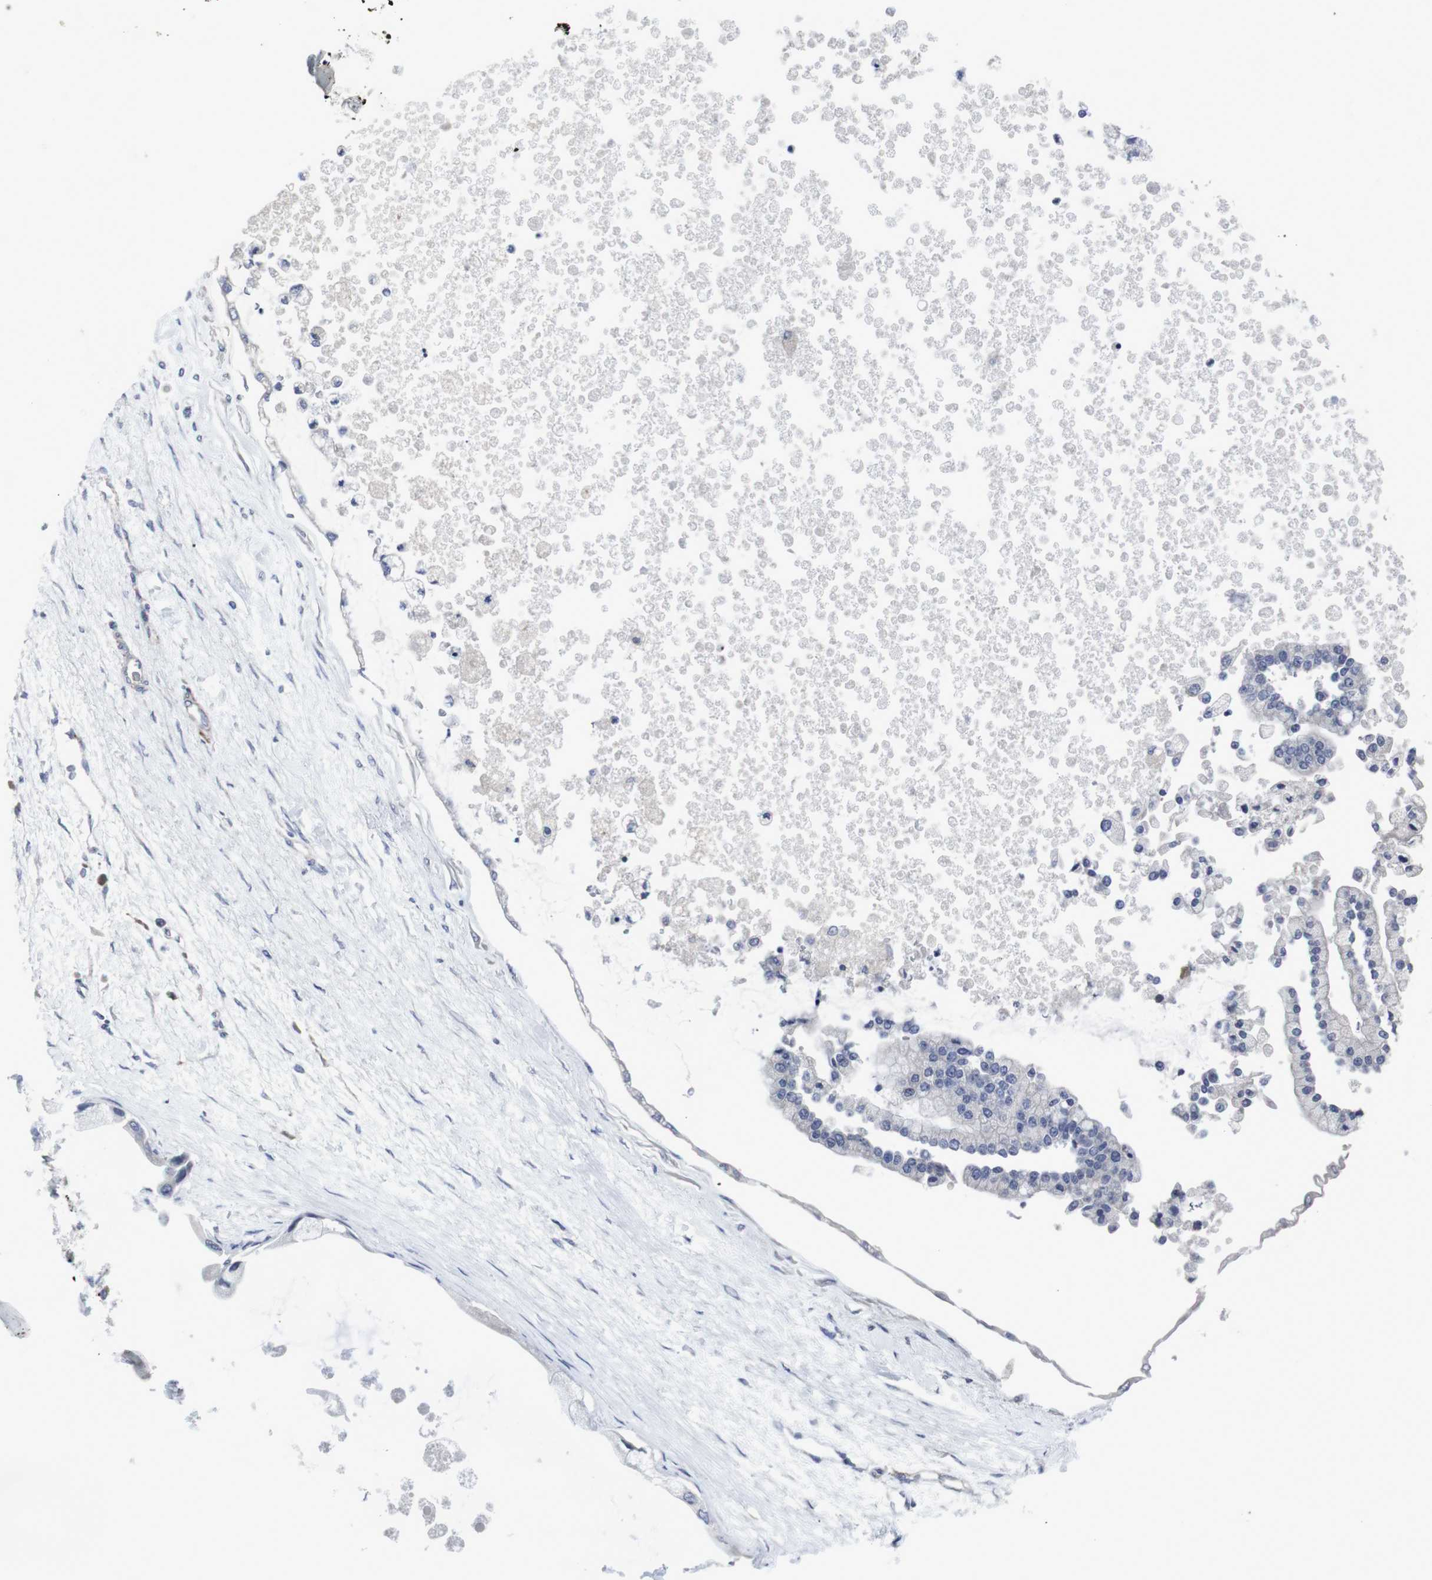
{"staining": {"intensity": "negative", "quantity": "none", "location": "none"}, "tissue": "liver cancer", "cell_type": "Tumor cells", "image_type": "cancer", "snomed": [{"axis": "morphology", "description": "Cholangiocarcinoma"}, {"axis": "topography", "description": "Liver"}], "caption": "A high-resolution photomicrograph shows IHC staining of liver cholangiocarcinoma, which exhibits no significant positivity in tumor cells.", "gene": "SNCG", "patient": {"sex": "male", "age": 50}}